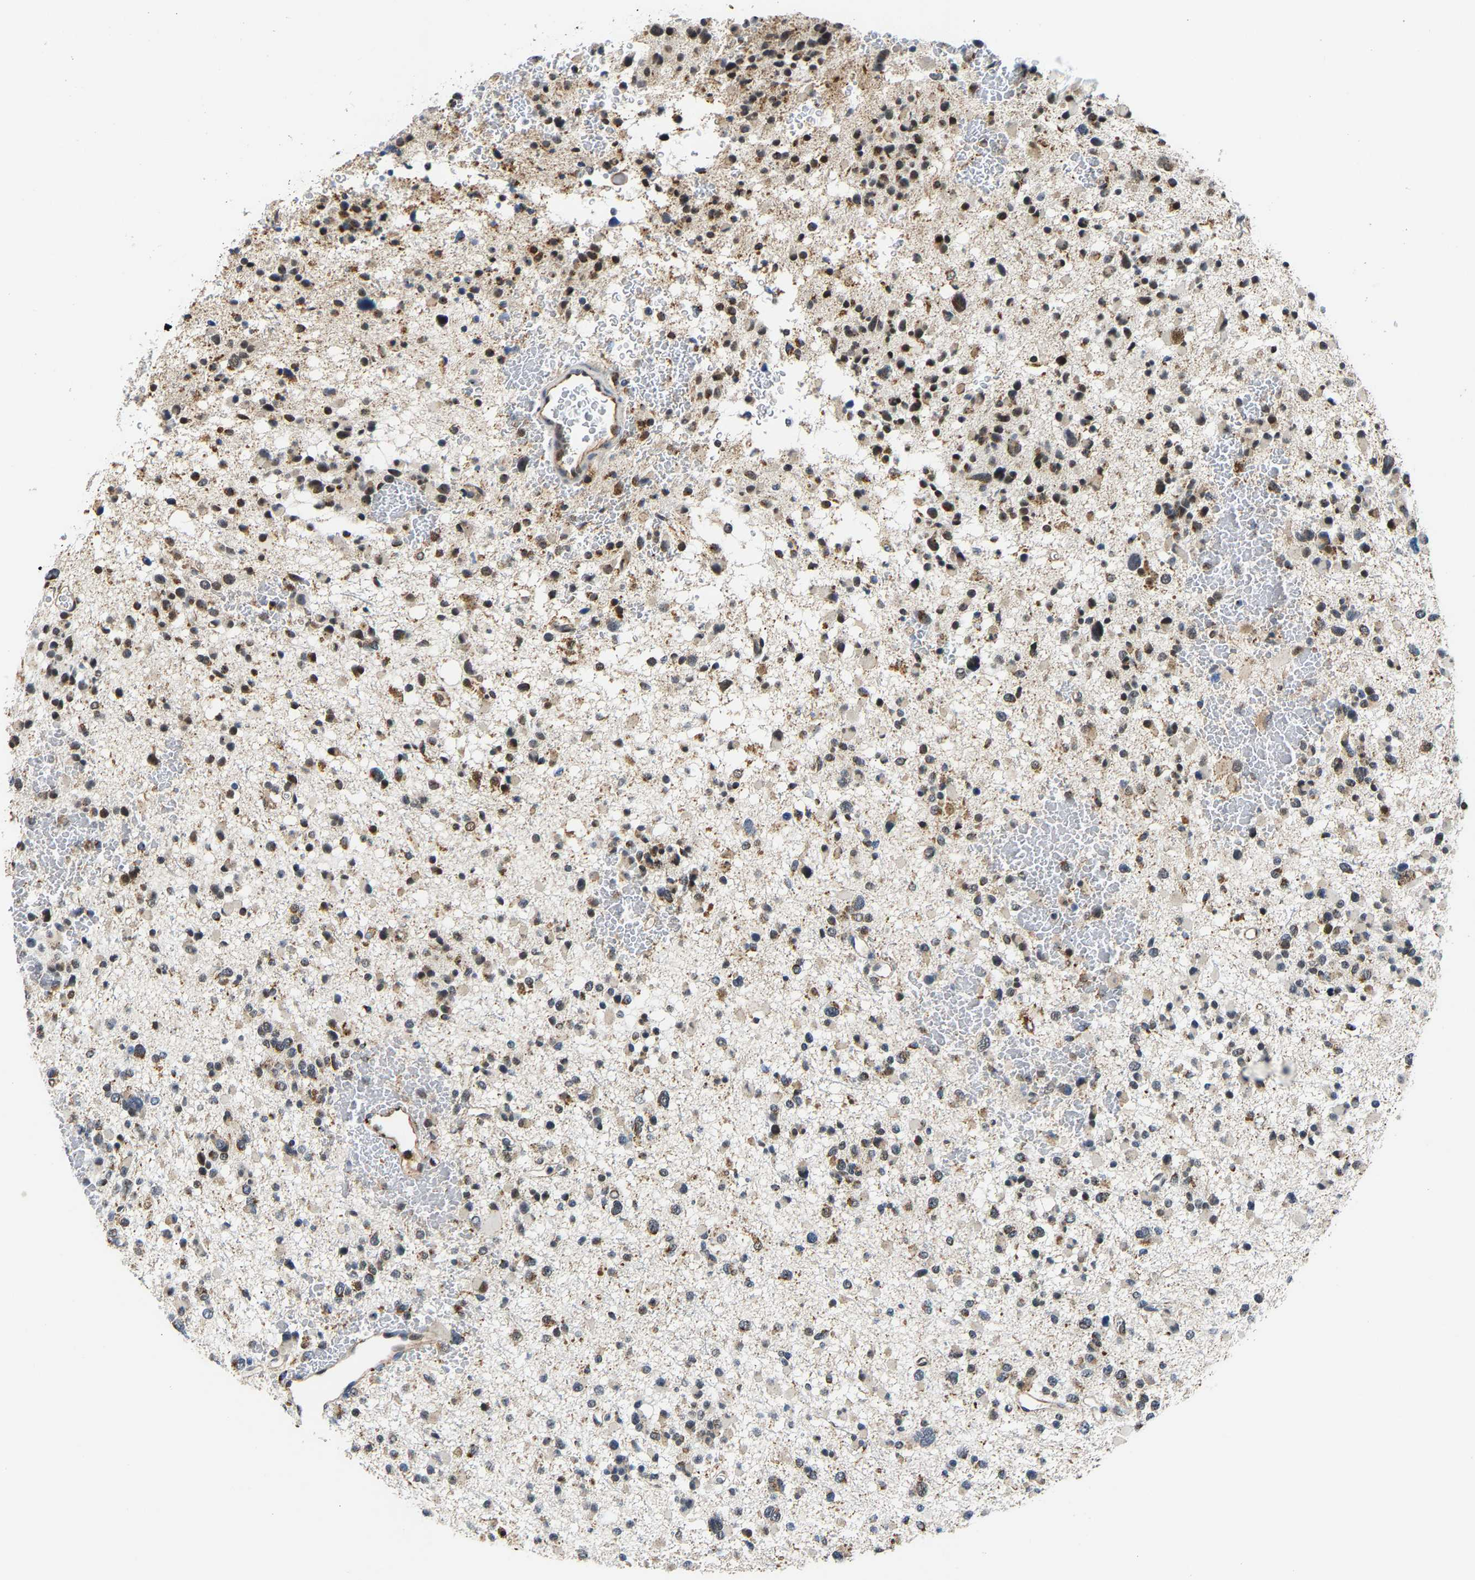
{"staining": {"intensity": "weak", "quantity": "25%-75%", "location": "cytoplasmic/membranous,nuclear"}, "tissue": "glioma", "cell_type": "Tumor cells", "image_type": "cancer", "snomed": [{"axis": "morphology", "description": "Glioma, malignant, Low grade"}, {"axis": "topography", "description": "Brain"}], "caption": "Immunohistochemistry (IHC) image of neoplastic tissue: human malignant low-grade glioma stained using IHC exhibits low levels of weak protein expression localized specifically in the cytoplasmic/membranous and nuclear of tumor cells, appearing as a cytoplasmic/membranous and nuclear brown color.", "gene": "GIMAP7", "patient": {"sex": "female", "age": 22}}